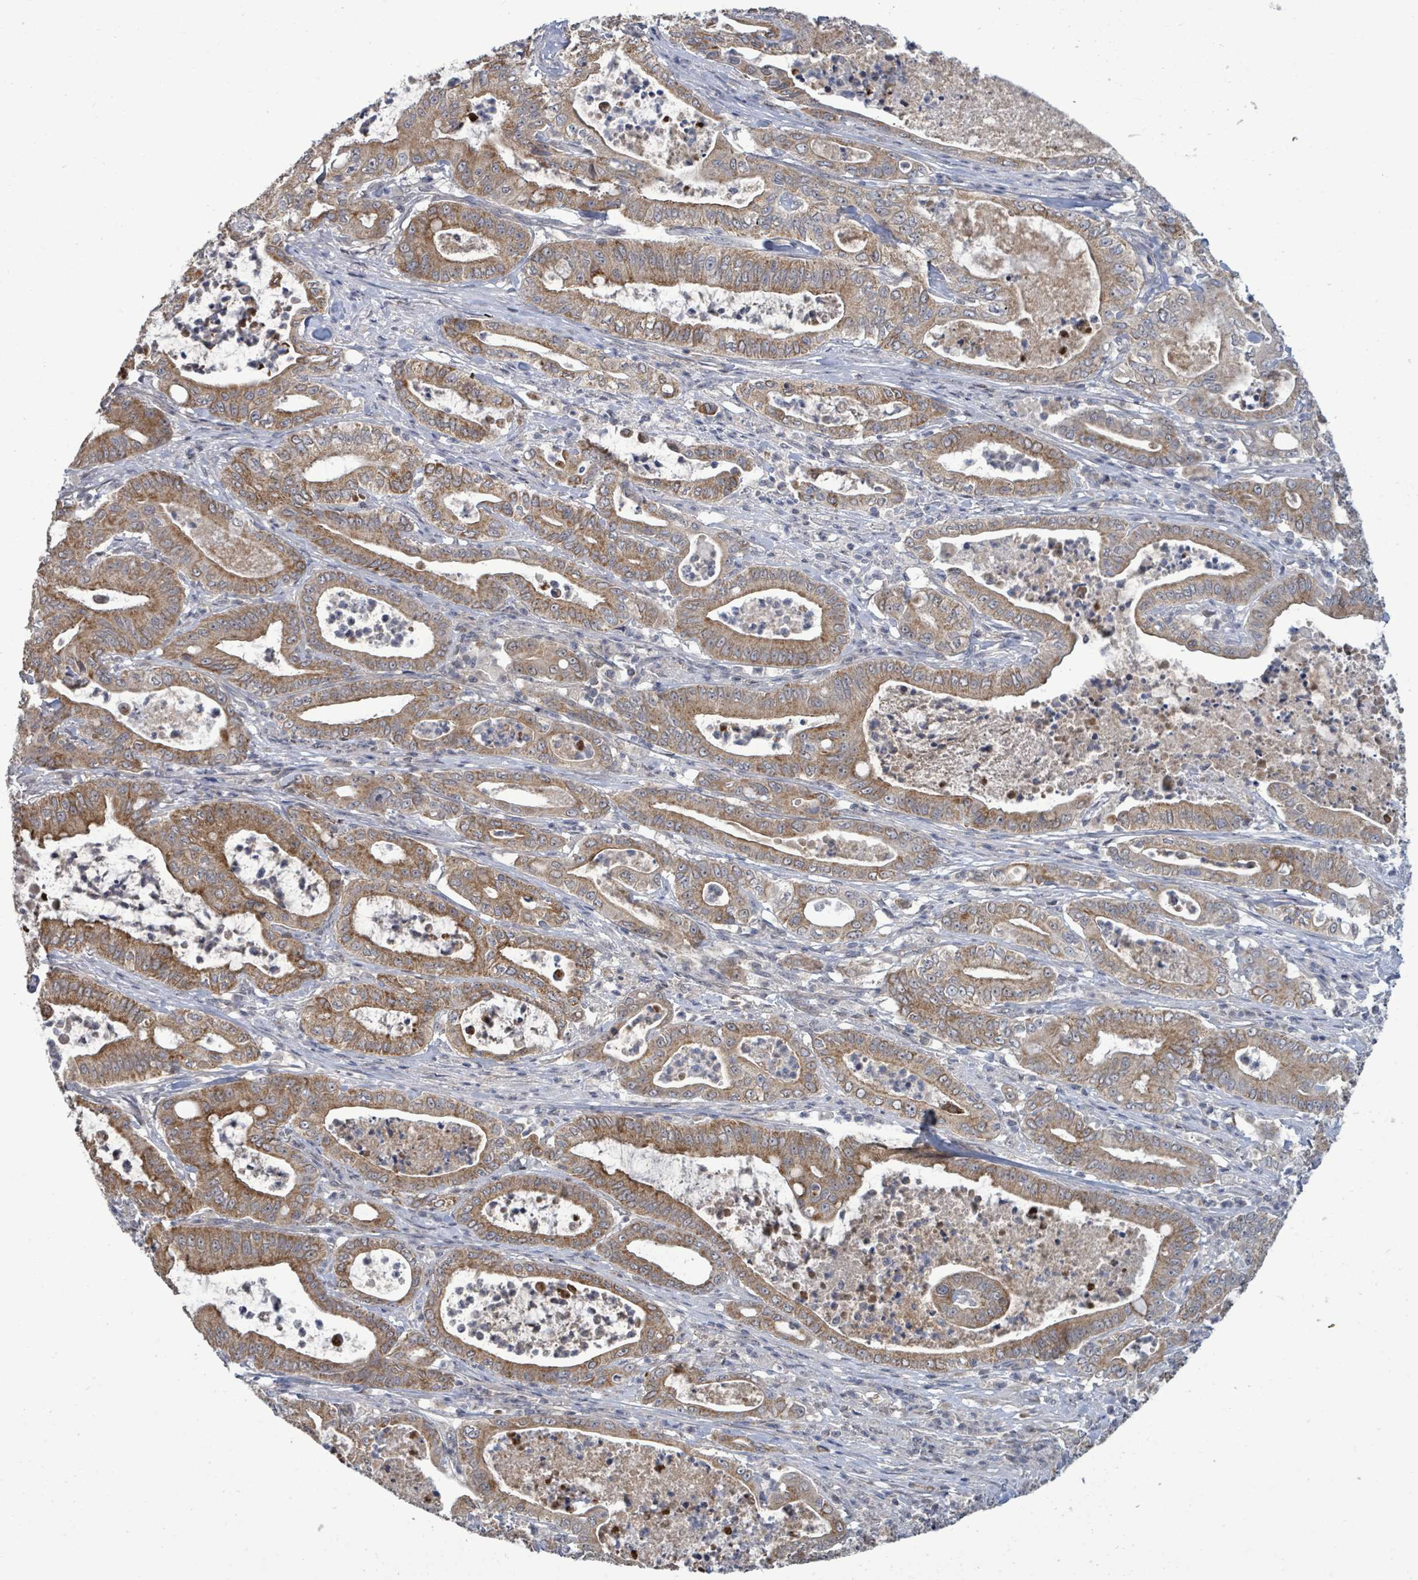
{"staining": {"intensity": "moderate", "quantity": ">75%", "location": "cytoplasmic/membranous"}, "tissue": "pancreatic cancer", "cell_type": "Tumor cells", "image_type": "cancer", "snomed": [{"axis": "morphology", "description": "Adenocarcinoma, NOS"}, {"axis": "topography", "description": "Pancreas"}], "caption": "IHC histopathology image of neoplastic tissue: human pancreatic cancer stained using immunohistochemistry reveals medium levels of moderate protein expression localized specifically in the cytoplasmic/membranous of tumor cells, appearing as a cytoplasmic/membranous brown color.", "gene": "COQ10B", "patient": {"sex": "male", "age": 71}}